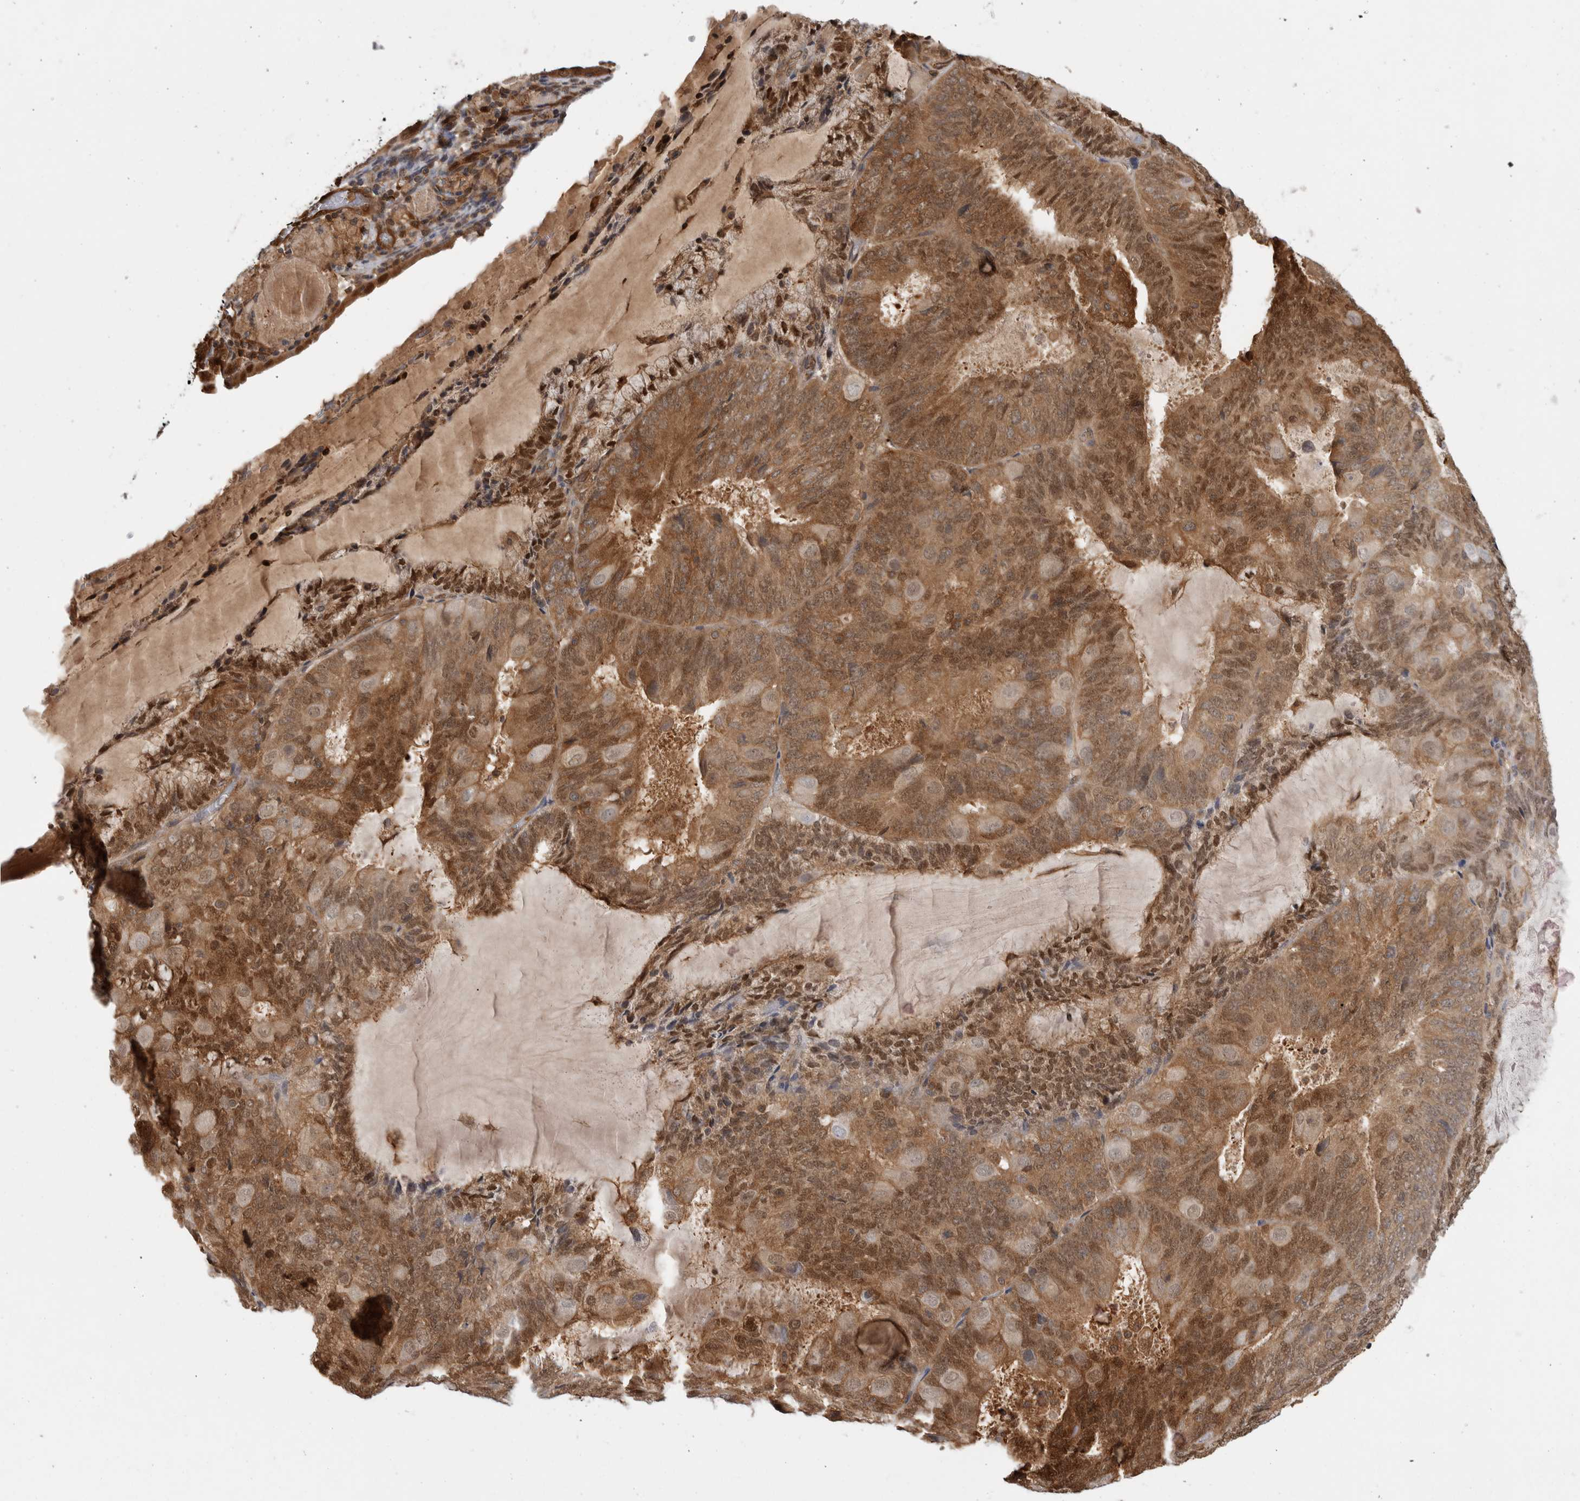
{"staining": {"intensity": "moderate", "quantity": ">75%", "location": "cytoplasmic/membranous,nuclear"}, "tissue": "endometrial cancer", "cell_type": "Tumor cells", "image_type": "cancer", "snomed": [{"axis": "morphology", "description": "Adenocarcinoma, NOS"}, {"axis": "topography", "description": "Endometrium"}], "caption": "A medium amount of moderate cytoplasmic/membranous and nuclear staining is seen in approximately >75% of tumor cells in endometrial adenocarcinoma tissue.", "gene": "ASTN2", "patient": {"sex": "female", "age": 81}}